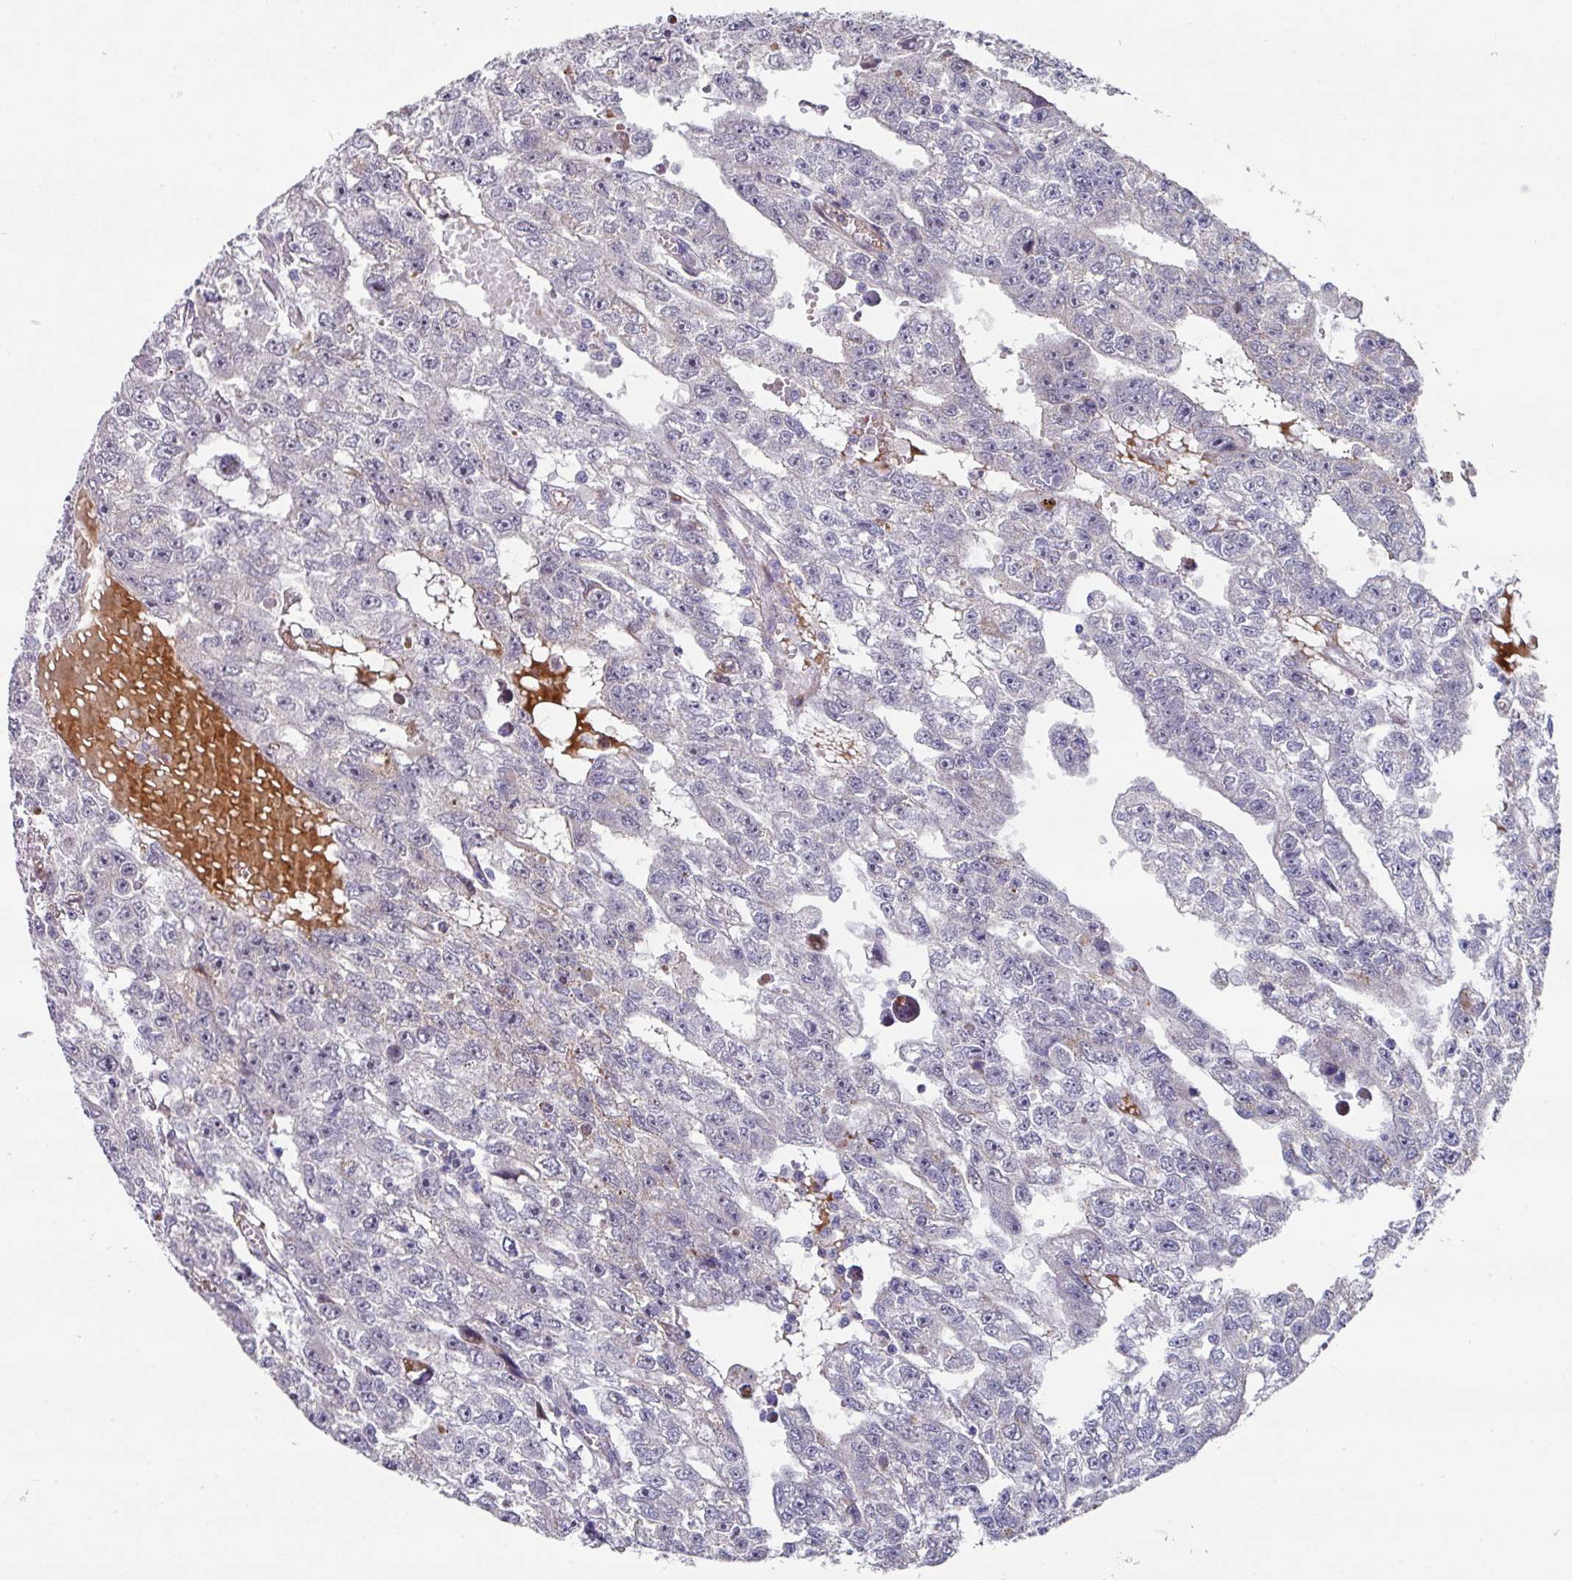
{"staining": {"intensity": "weak", "quantity": "<25%", "location": "cytoplasmic/membranous"}, "tissue": "testis cancer", "cell_type": "Tumor cells", "image_type": "cancer", "snomed": [{"axis": "morphology", "description": "Carcinoma, Embryonal, NOS"}, {"axis": "topography", "description": "Testis"}], "caption": "A high-resolution micrograph shows immunohistochemistry (IHC) staining of embryonal carcinoma (testis), which reveals no significant expression in tumor cells.", "gene": "CBX7", "patient": {"sex": "male", "age": 20}}